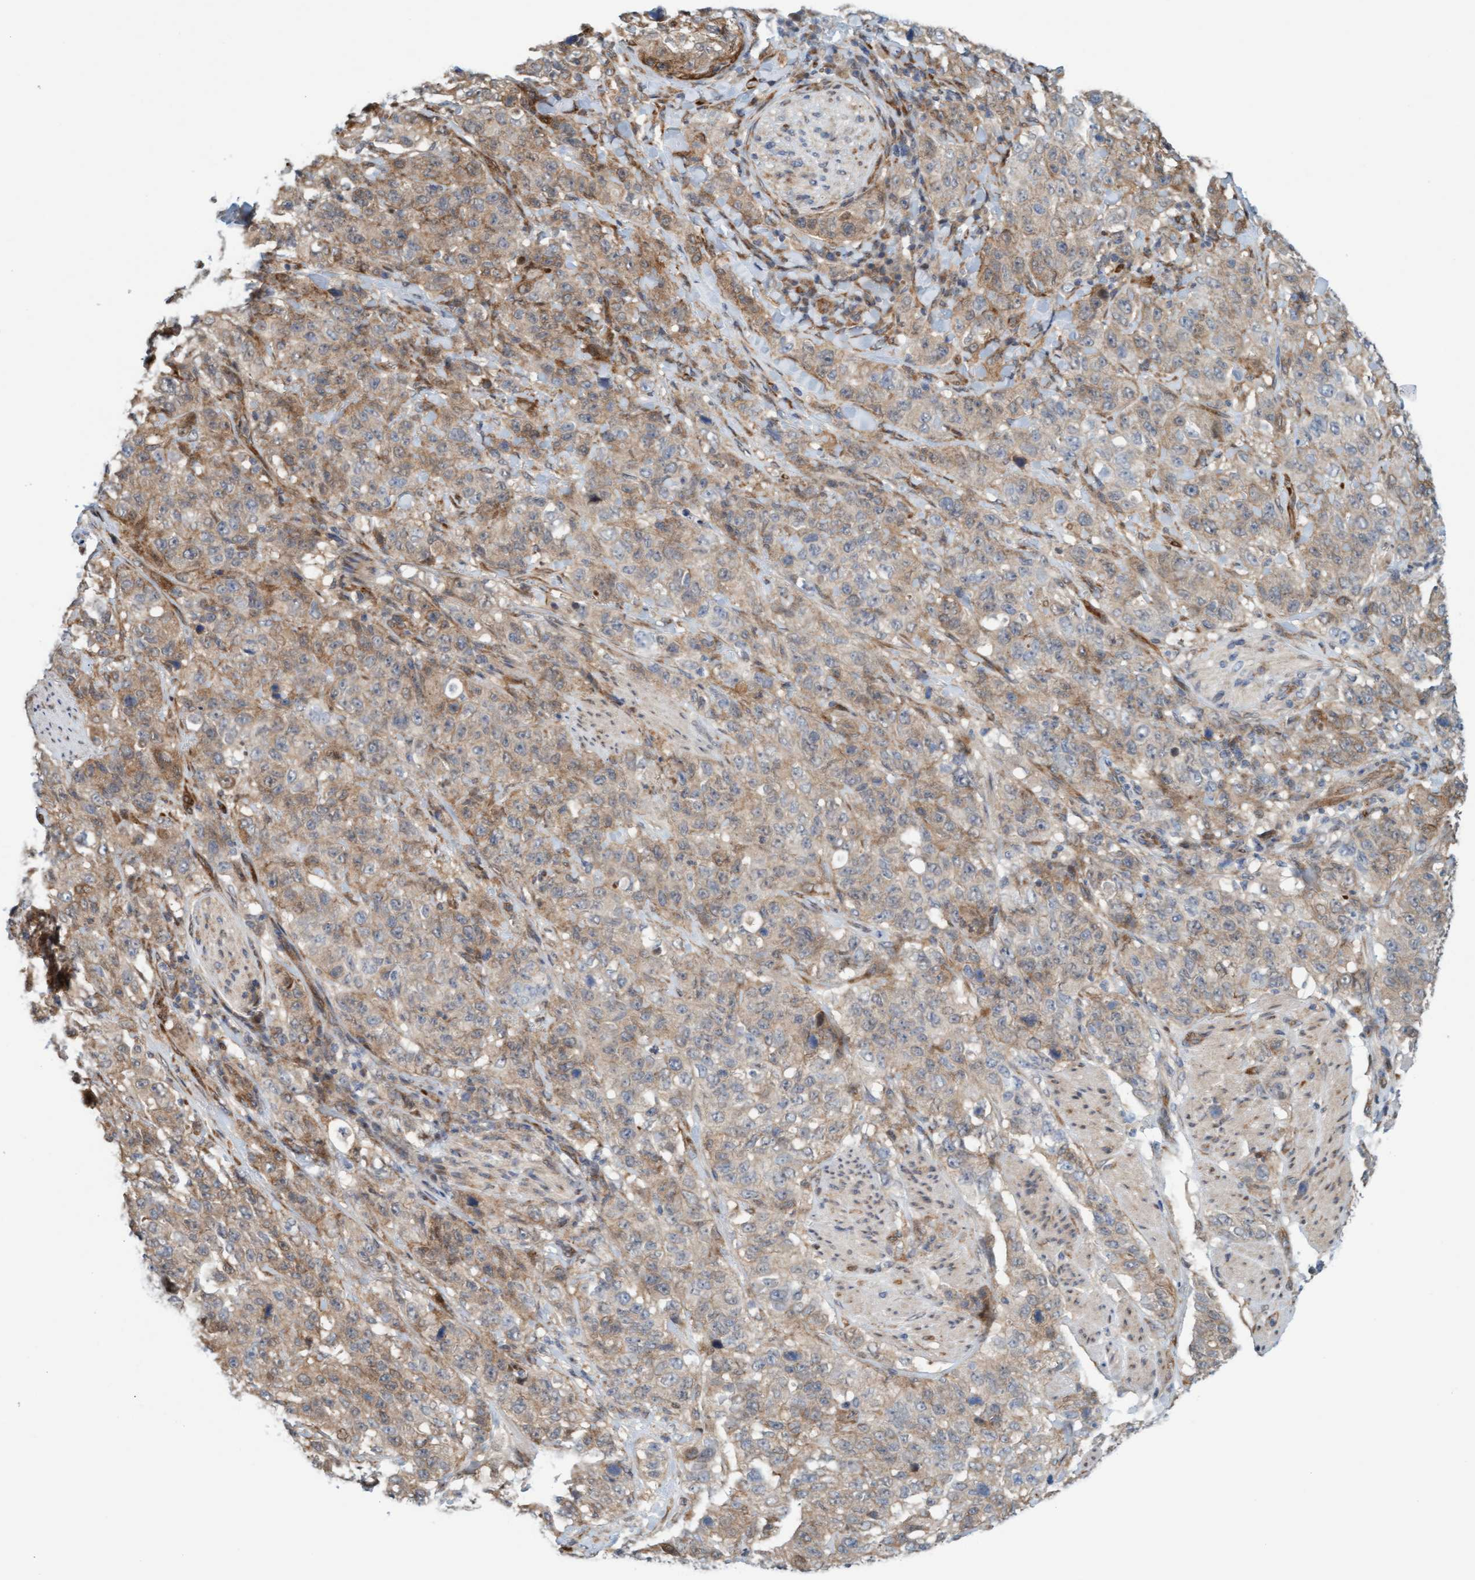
{"staining": {"intensity": "weak", "quantity": ">75%", "location": "cytoplasmic/membranous"}, "tissue": "stomach cancer", "cell_type": "Tumor cells", "image_type": "cancer", "snomed": [{"axis": "morphology", "description": "Adenocarcinoma, NOS"}, {"axis": "topography", "description": "Stomach"}], "caption": "Stomach cancer (adenocarcinoma) stained with a brown dye shows weak cytoplasmic/membranous positive staining in about >75% of tumor cells.", "gene": "EIF4EBP1", "patient": {"sex": "male", "age": 48}}